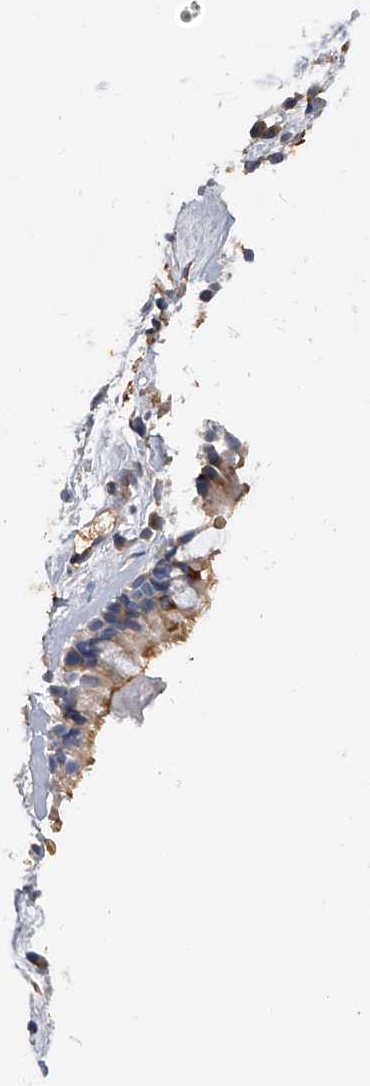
{"staining": {"intensity": "moderate", "quantity": "25%-75%", "location": "cytoplasmic/membranous"}, "tissue": "nasopharynx", "cell_type": "Respiratory epithelial cells", "image_type": "normal", "snomed": [{"axis": "morphology", "description": "Normal tissue, NOS"}, {"axis": "morphology", "description": "Inflammation, NOS"}, {"axis": "morphology", "description": "Malignant melanoma, Metastatic site"}, {"axis": "topography", "description": "Nasopharynx"}], "caption": "Respiratory epithelial cells display medium levels of moderate cytoplasmic/membranous positivity in about 25%-75% of cells in normal nasopharynx.", "gene": "MDN1", "patient": {"sex": "male", "age": 70}}